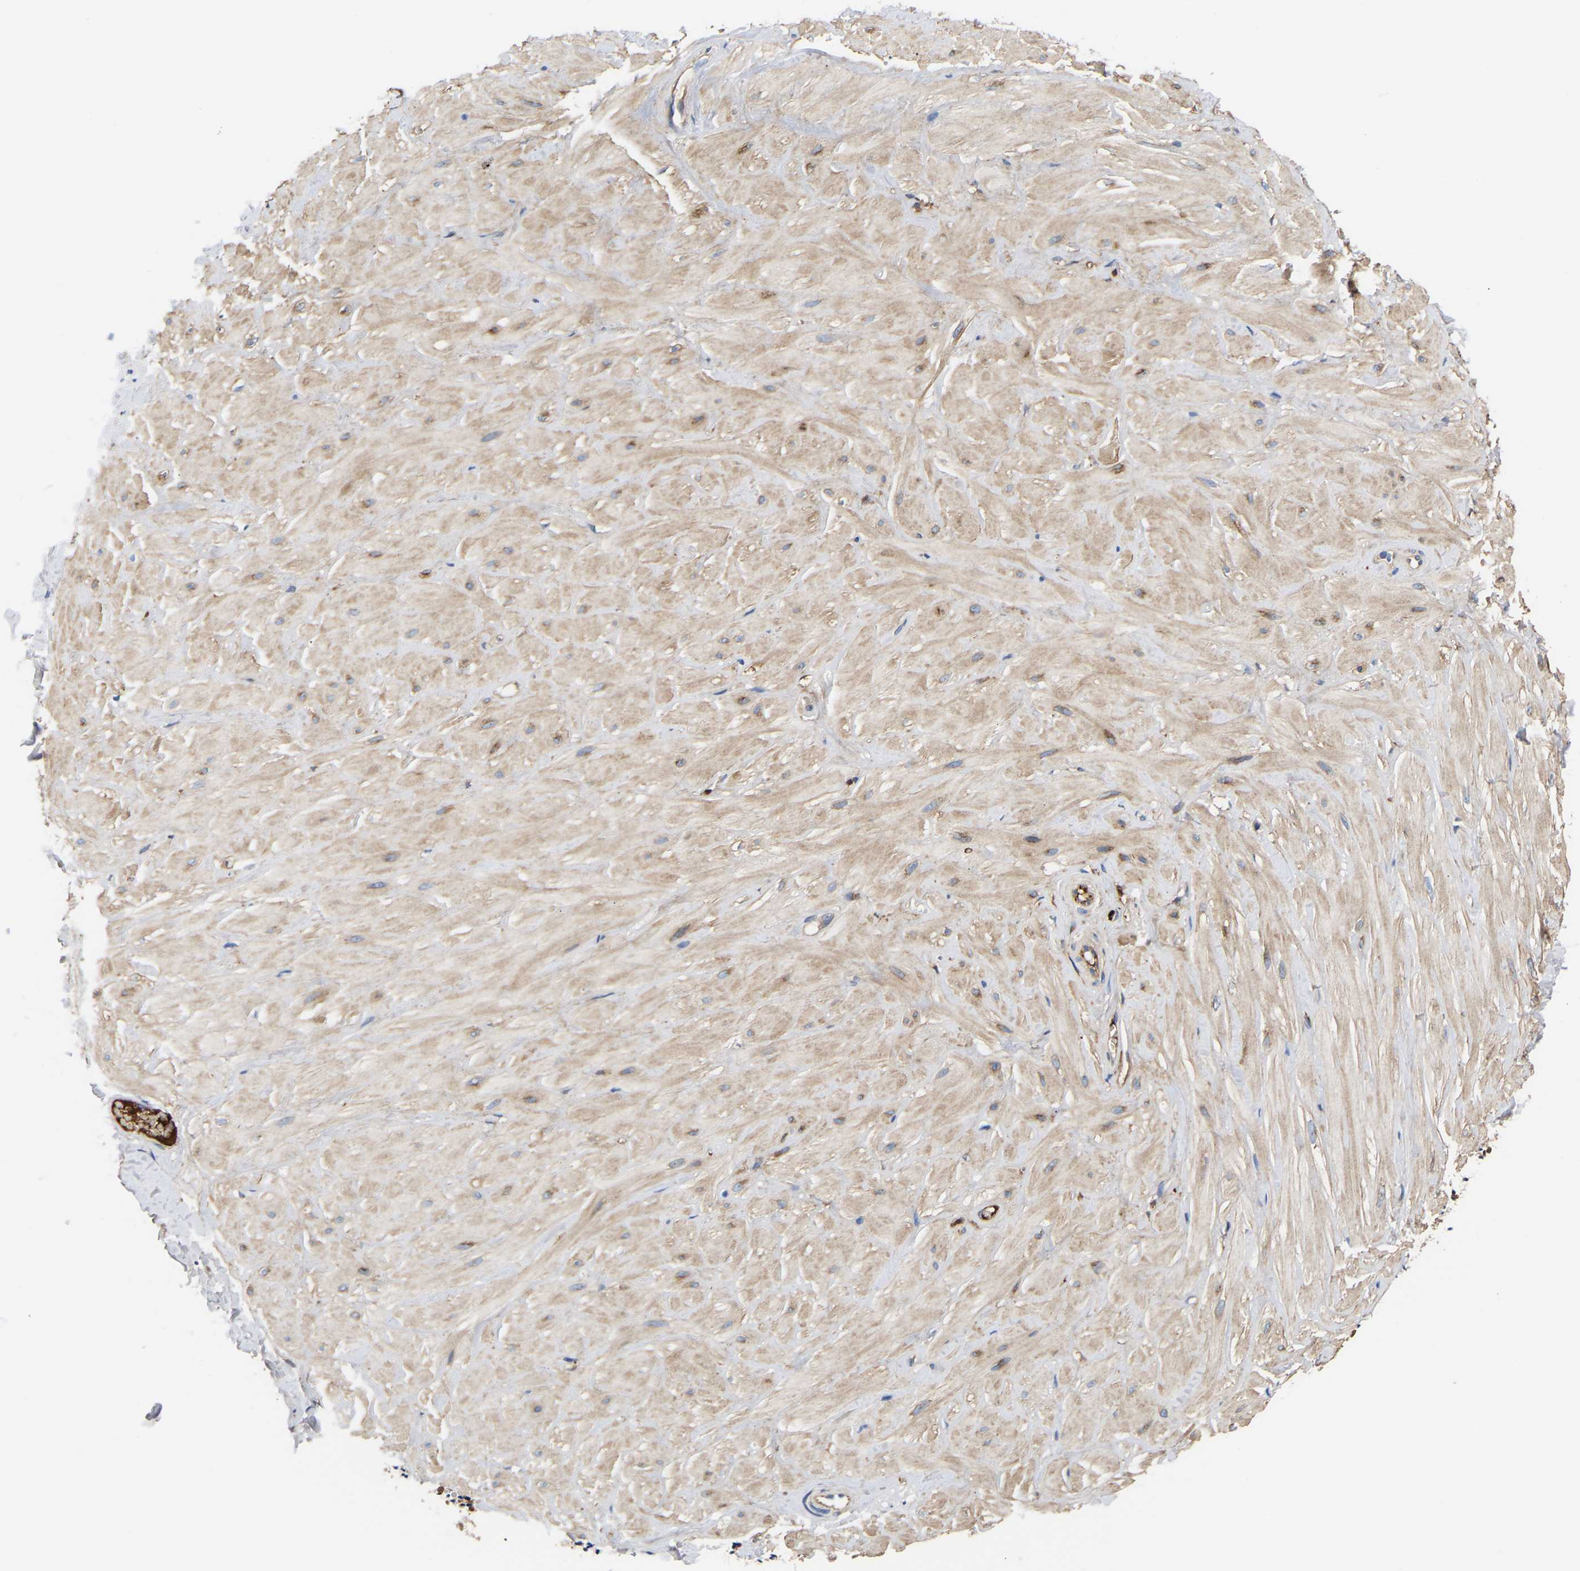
{"staining": {"intensity": "moderate", "quantity": "25%-75%", "location": "cytoplasmic/membranous"}, "tissue": "adipose tissue", "cell_type": "Adipocytes", "image_type": "normal", "snomed": [{"axis": "morphology", "description": "Normal tissue, NOS"}, {"axis": "topography", "description": "Adipose tissue"}, {"axis": "topography", "description": "Vascular tissue"}, {"axis": "topography", "description": "Peripheral nerve tissue"}], "caption": "Immunohistochemical staining of unremarkable adipose tissue shows moderate cytoplasmic/membranous protein positivity in about 25%-75% of adipocytes.", "gene": "AIMP2", "patient": {"sex": "male", "age": 25}}